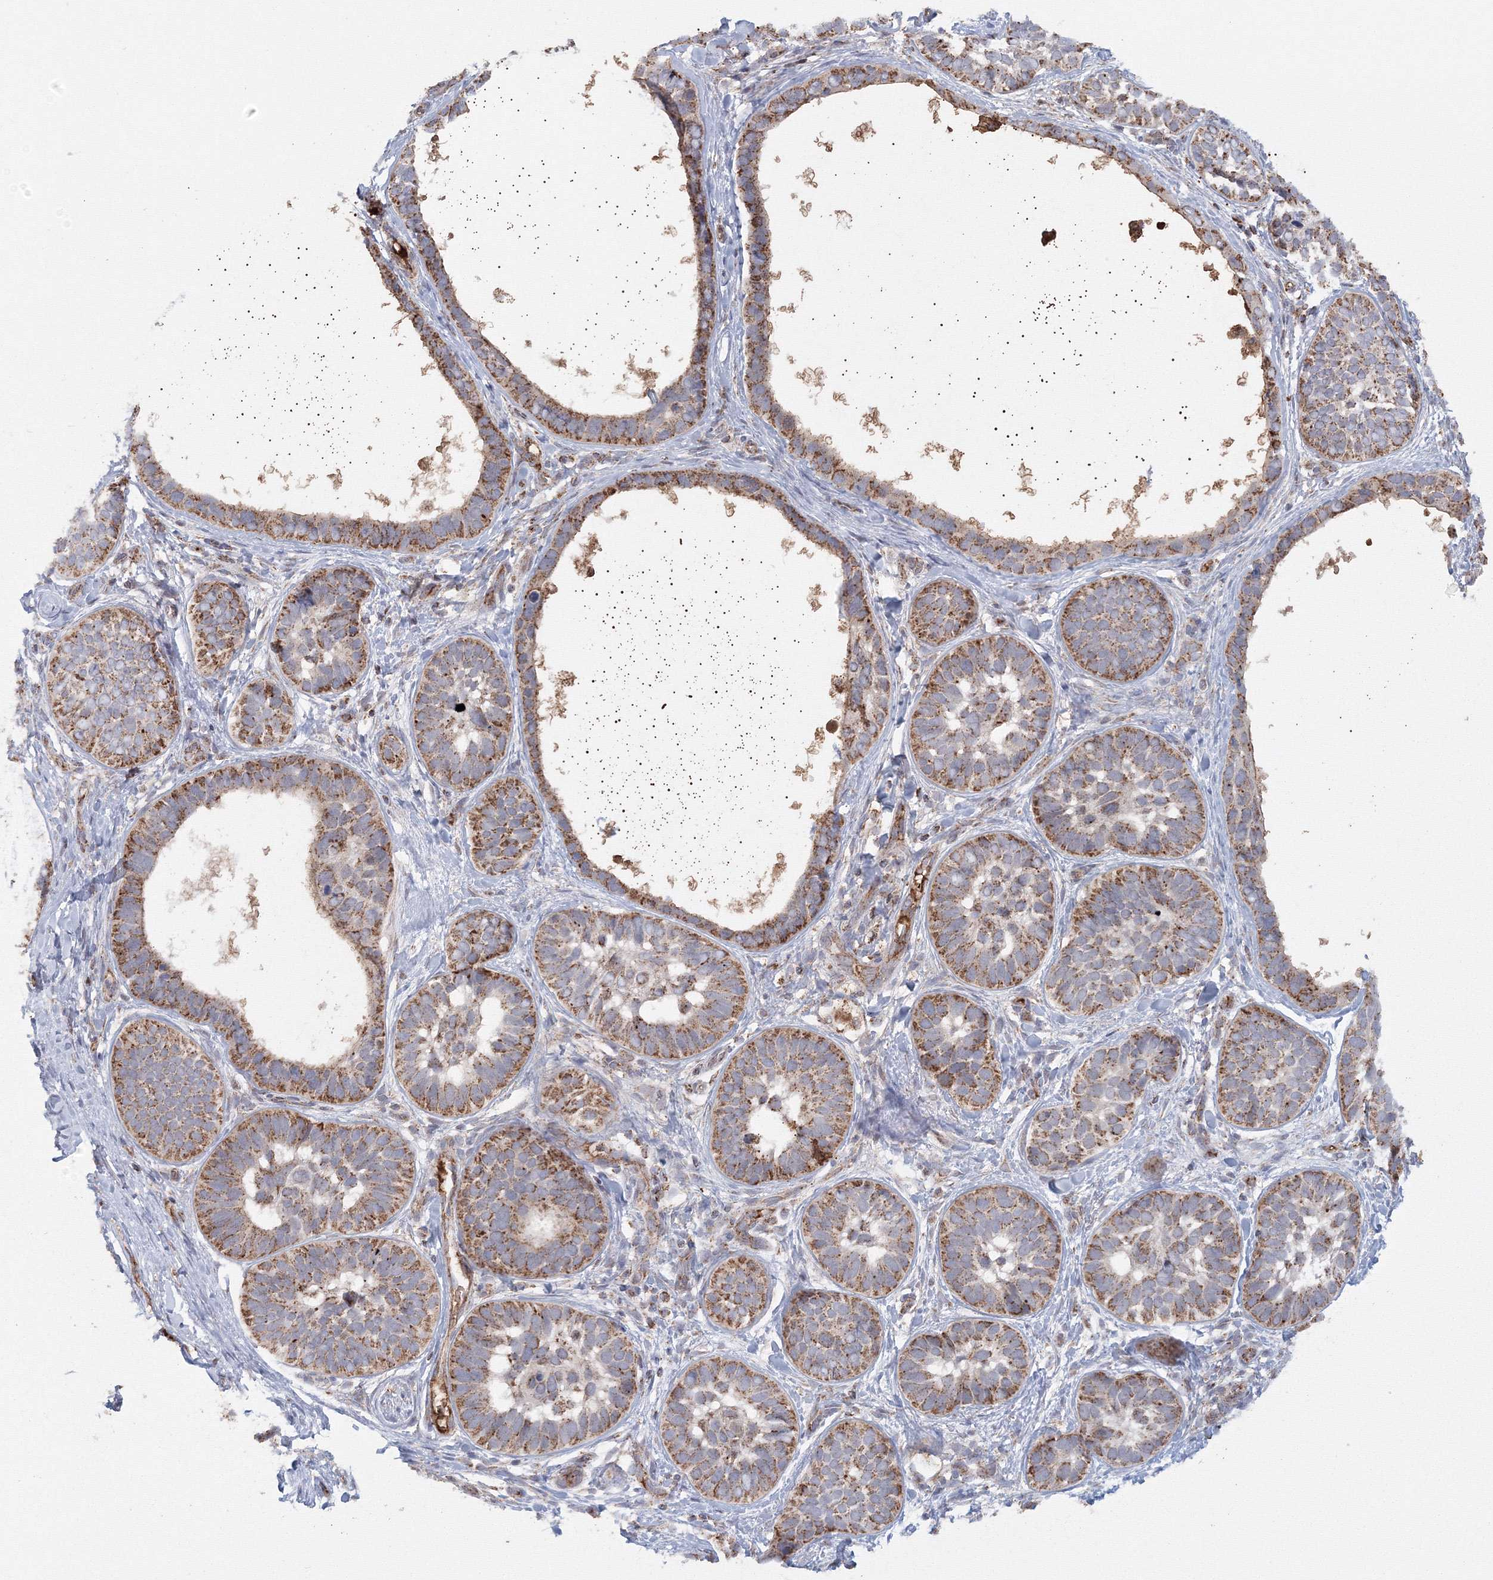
{"staining": {"intensity": "moderate", "quantity": ">75%", "location": "cytoplasmic/membranous"}, "tissue": "skin cancer", "cell_type": "Tumor cells", "image_type": "cancer", "snomed": [{"axis": "morphology", "description": "Basal cell carcinoma"}, {"axis": "topography", "description": "Skin"}], "caption": "Skin basal cell carcinoma stained for a protein (brown) demonstrates moderate cytoplasmic/membranous positive positivity in about >75% of tumor cells.", "gene": "GRPEL1", "patient": {"sex": "male", "age": 62}}